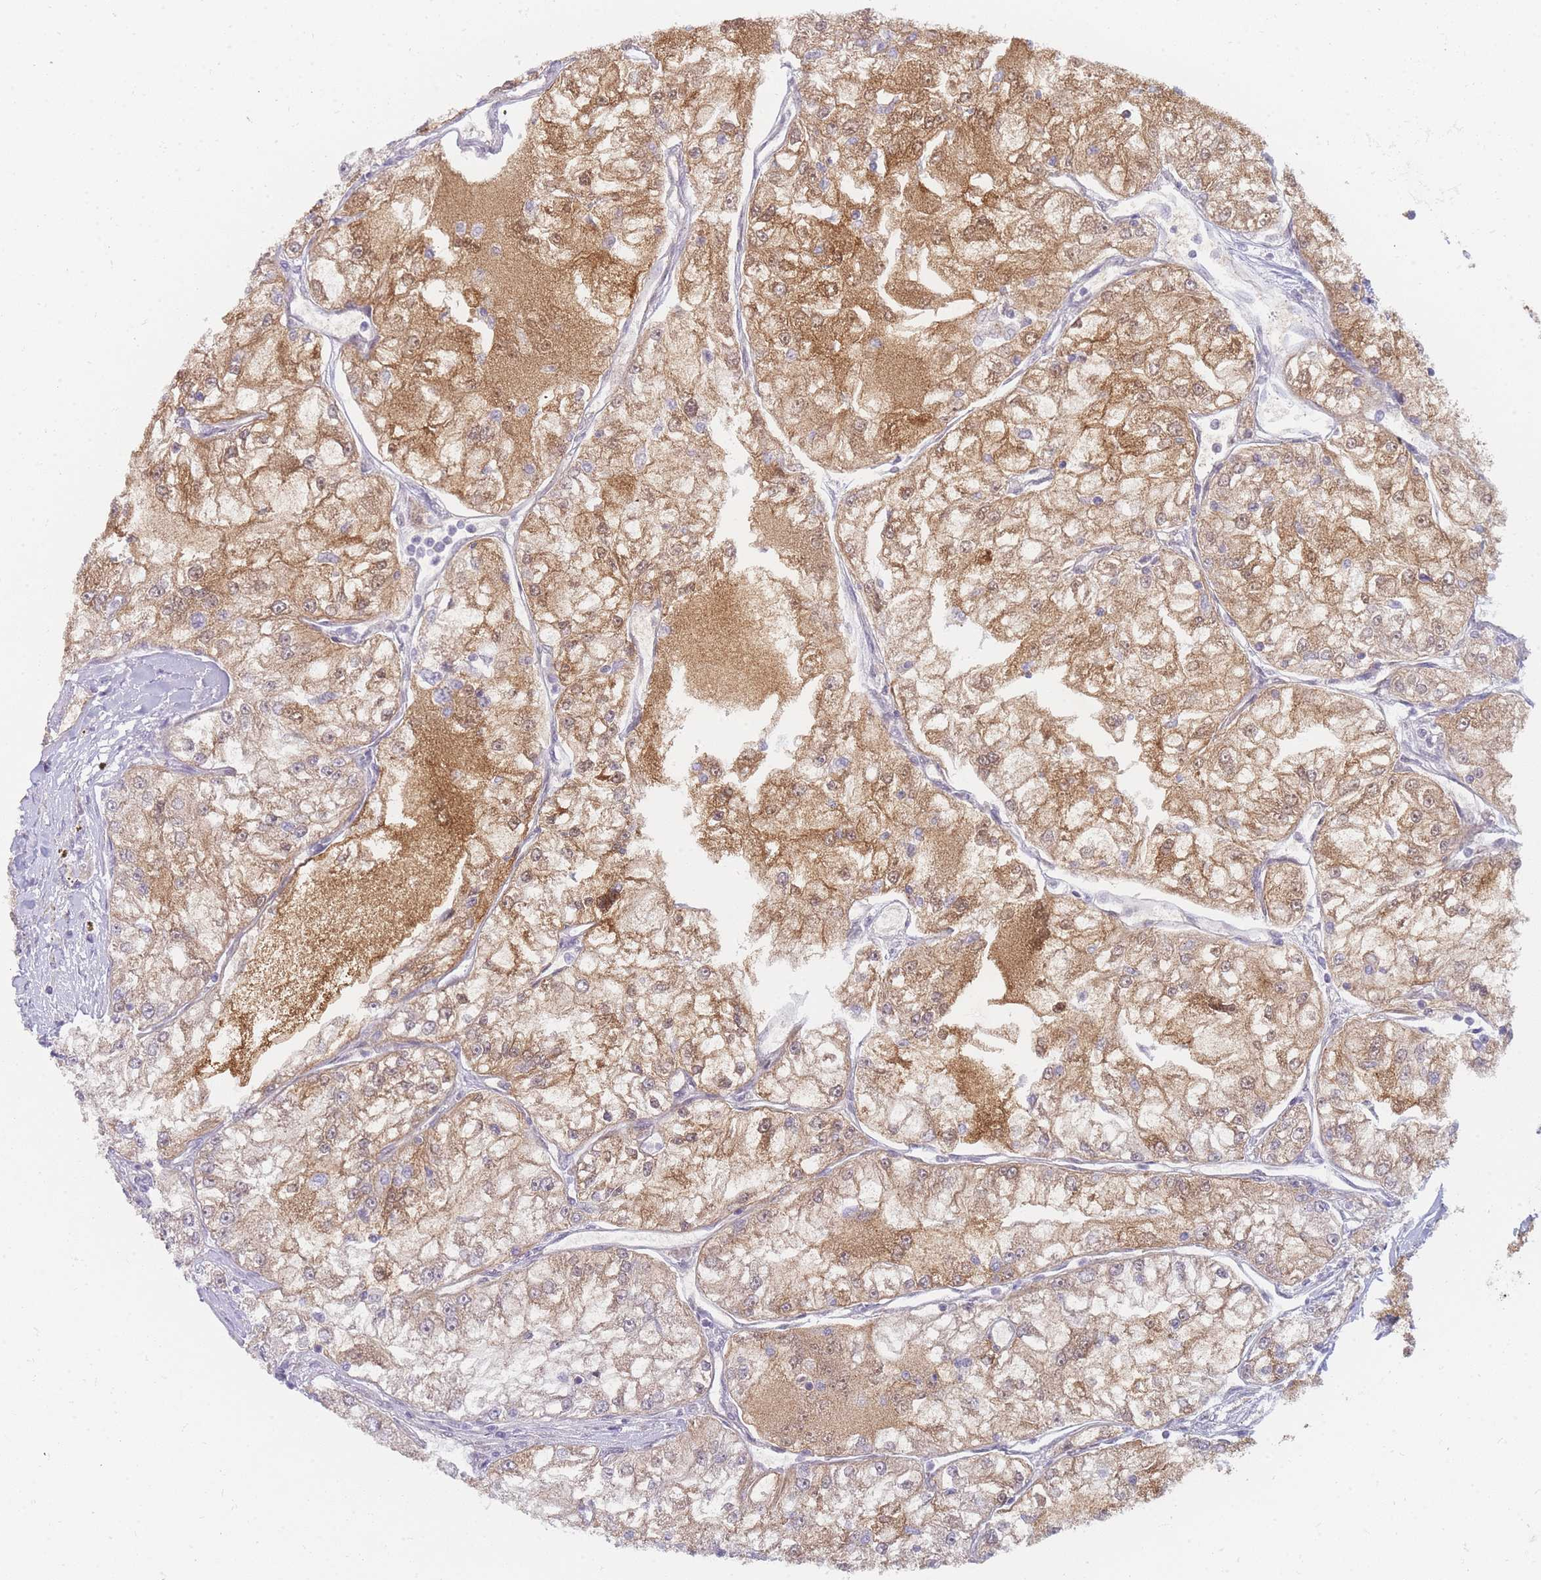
{"staining": {"intensity": "moderate", "quantity": "25%-75%", "location": "cytoplasmic/membranous"}, "tissue": "renal cancer", "cell_type": "Tumor cells", "image_type": "cancer", "snomed": [{"axis": "morphology", "description": "Adenocarcinoma, NOS"}, {"axis": "topography", "description": "Kidney"}], "caption": "The histopathology image displays staining of adenocarcinoma (renal), revealing moderate cytoplasmic/membranous protein expression (brown color) within tumor cells. (IHC, brightfield microscopy, high magnification).", "gene": "MRI1", "patient": {"sex": "female", "age": 72}}